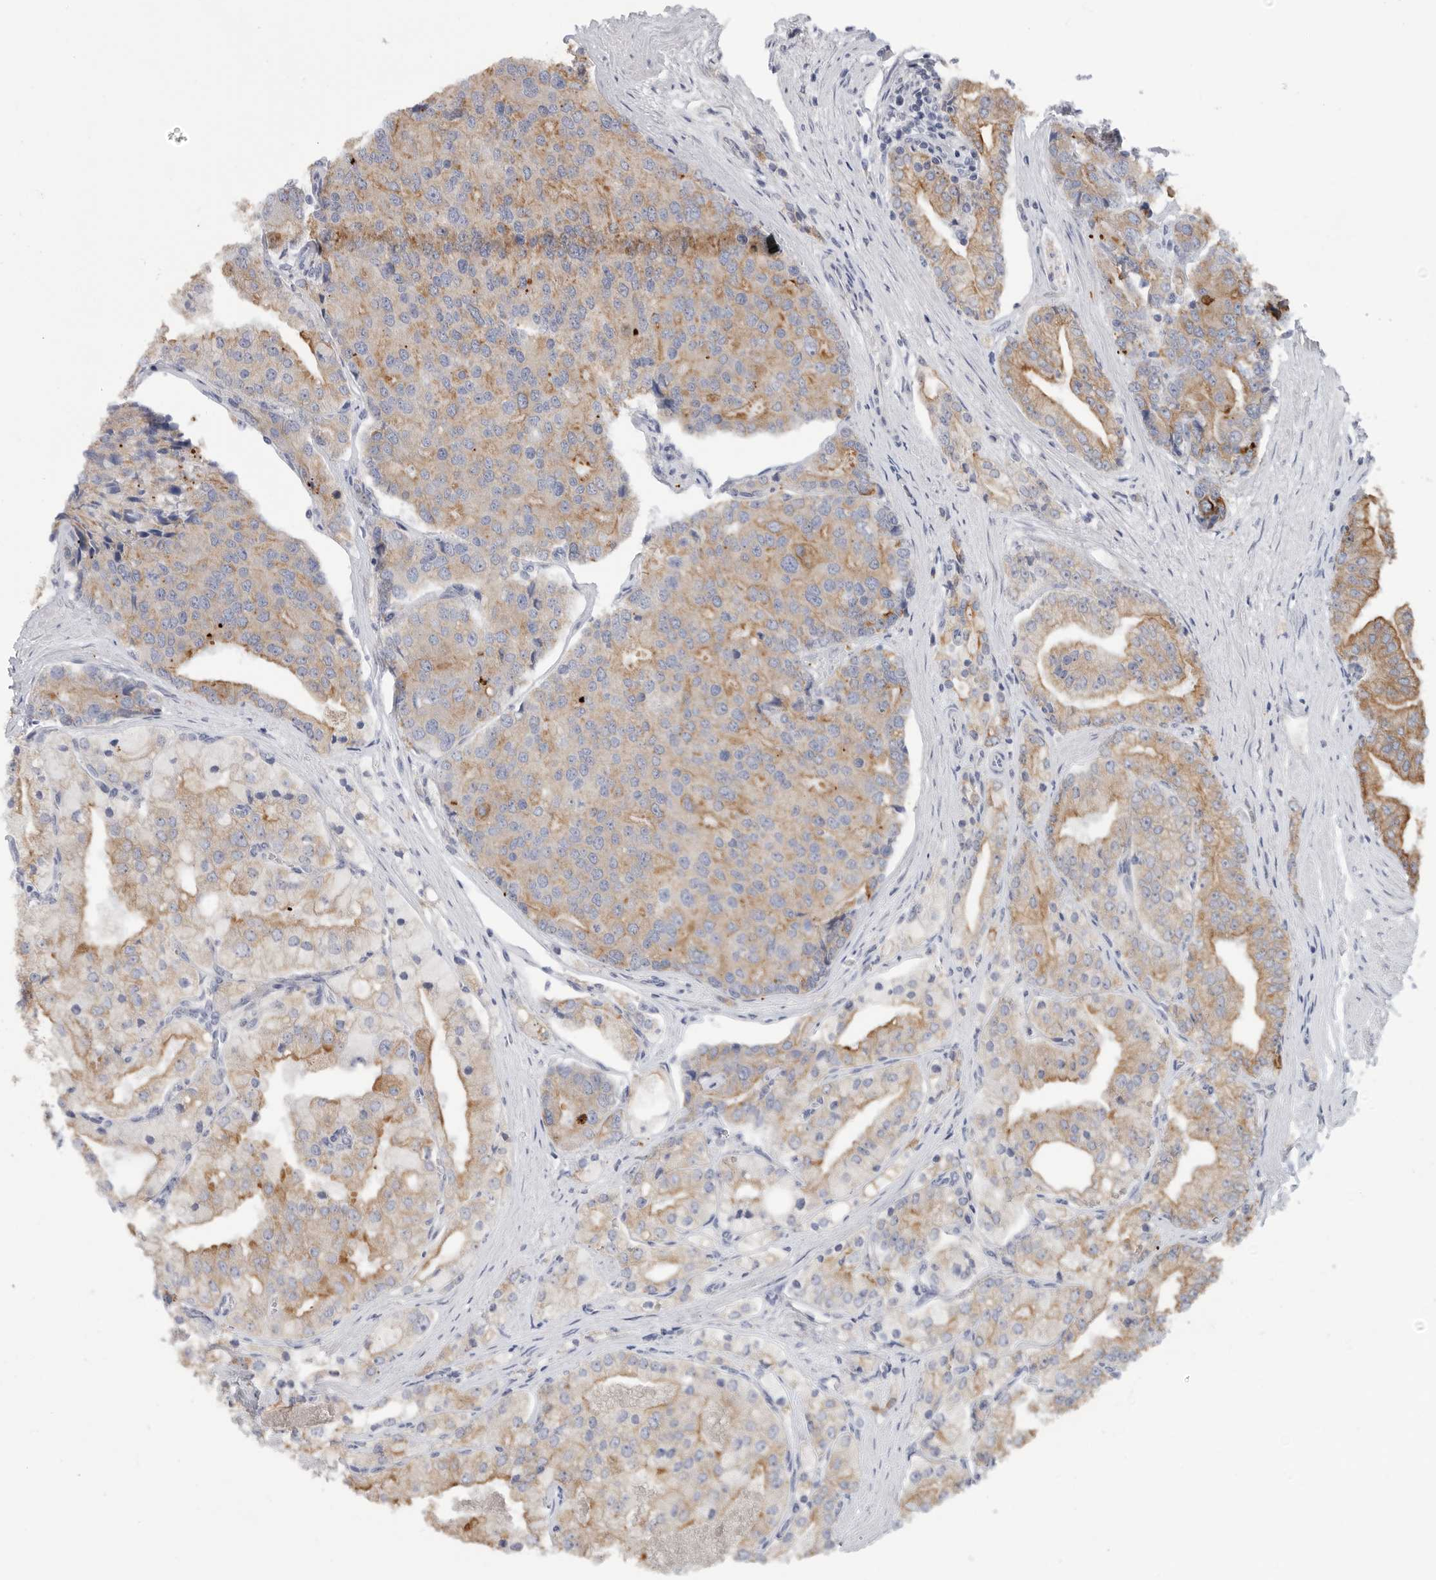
{"staining": {"intensity": "moderate", "quantity": "<25%", "location": "cytoplasmic/membranous"}, "tissue": "prostate cancer", "cell_type": "Tumor cells", "image_type": "cancer", "snomed": [{"axis": "morphology", "description": "Adenocarcinoma, High grade"}, {"axis": "topography", "description": "Prostate"}], "caption": "Prostate cancer stained for a protein (brown) shows moderate cytoplasmic/membranous positive expression in approximately <25% of tumor cells.", "gene": "MTFR1L", "patient": {"sex": "male", "age": 50}}